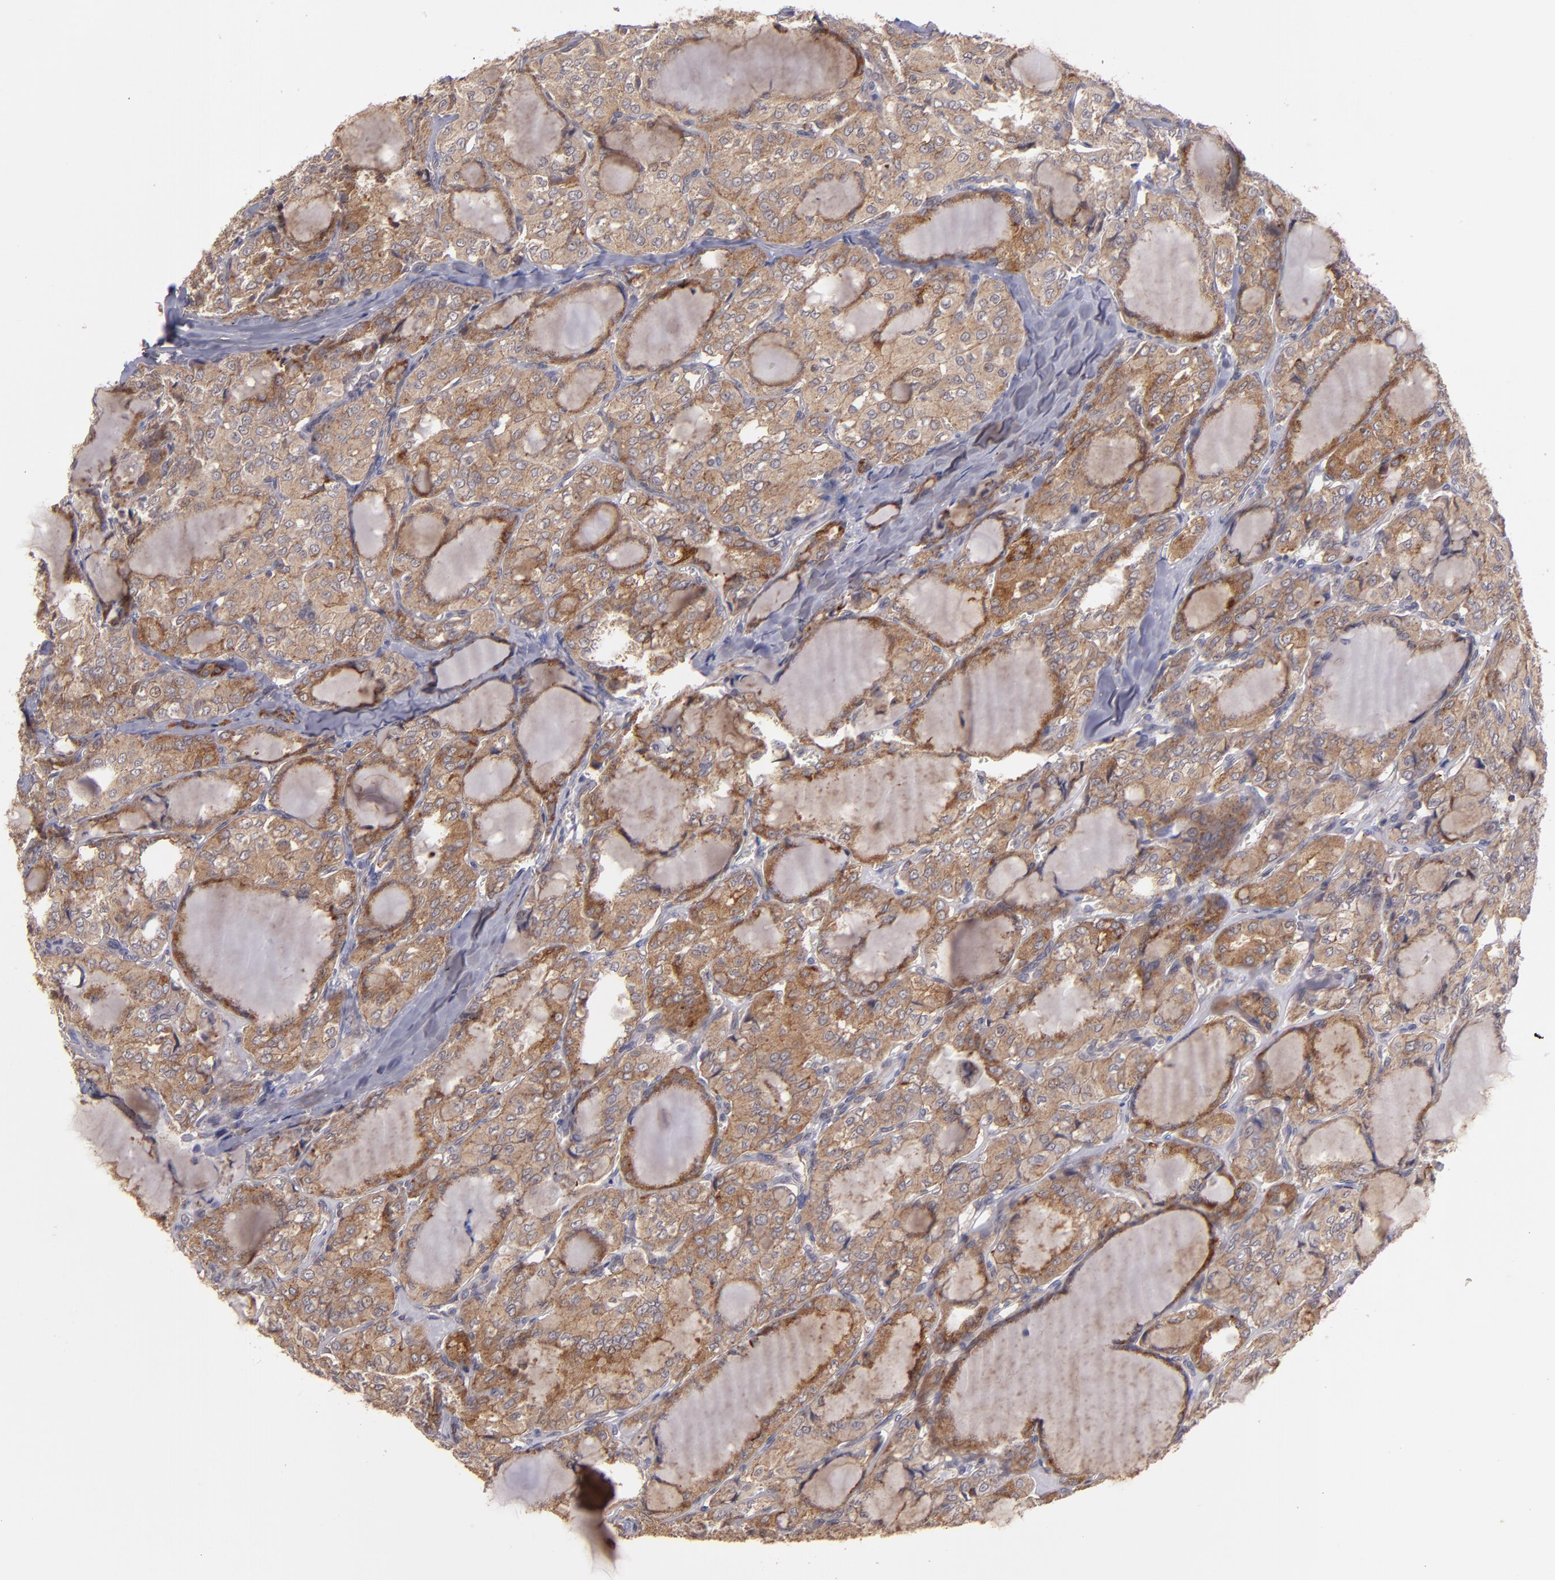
{"staining": {"intensity": "moderate", "quantity": ">75%", "location": "cytoplasmic/membranous"}, "tissue": "thyroid cancer", "cell_type": "Tumor cells", "image_type": "cancer", "snomed": [{"axis": "morphology", "description": "Papillary adenocarcinoma, NOS"}, {"axis": "topography", "description": "Thyroid gland"}], "caption": "A brown stain shows moderate cytoplasmic/membranous positivity of a protein in thyroid cancer tumor cells.", "gene": "ZFYVE1", "patient": {"sex": "male", "age": 20}}